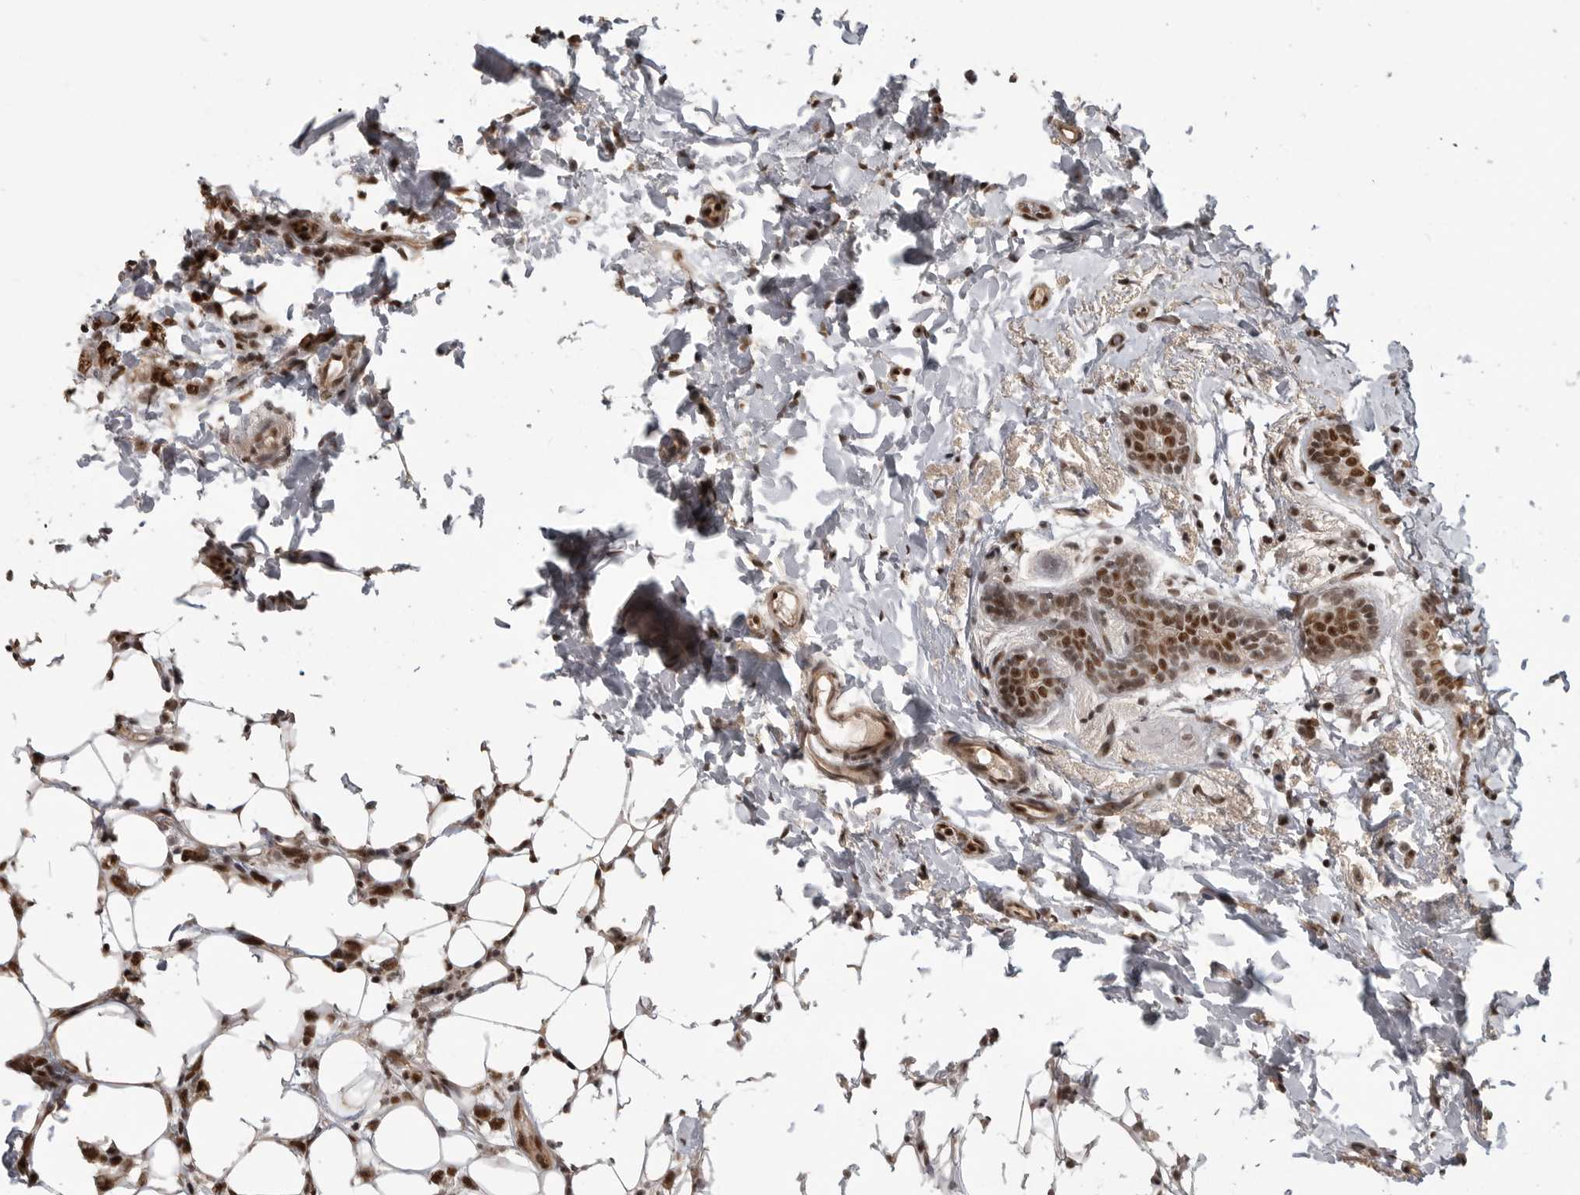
{"staining": {"intensity": "strong", "quantity": ">75%", "location": "nuclear"}, "tissue": "breast cancer", "cell_type": "Tumor cells", "image_type": "cancer", "snomed": [{"axis": "morphology", "description": "Normal tissue, NOS"}, {"axis": "morphology", "description": "Lobular carcinoma"}, {"axis": "topography", "description": "Breast"}], "caption": "Tumor cells demonstrate high levels of strong nuclear expression in about >75% of cells in breast cancer. (Brightfield microscopy of DAB IHC at high magnification).", "gene": "CBLL1", "patient": {"sex": "female", "age": 47}}